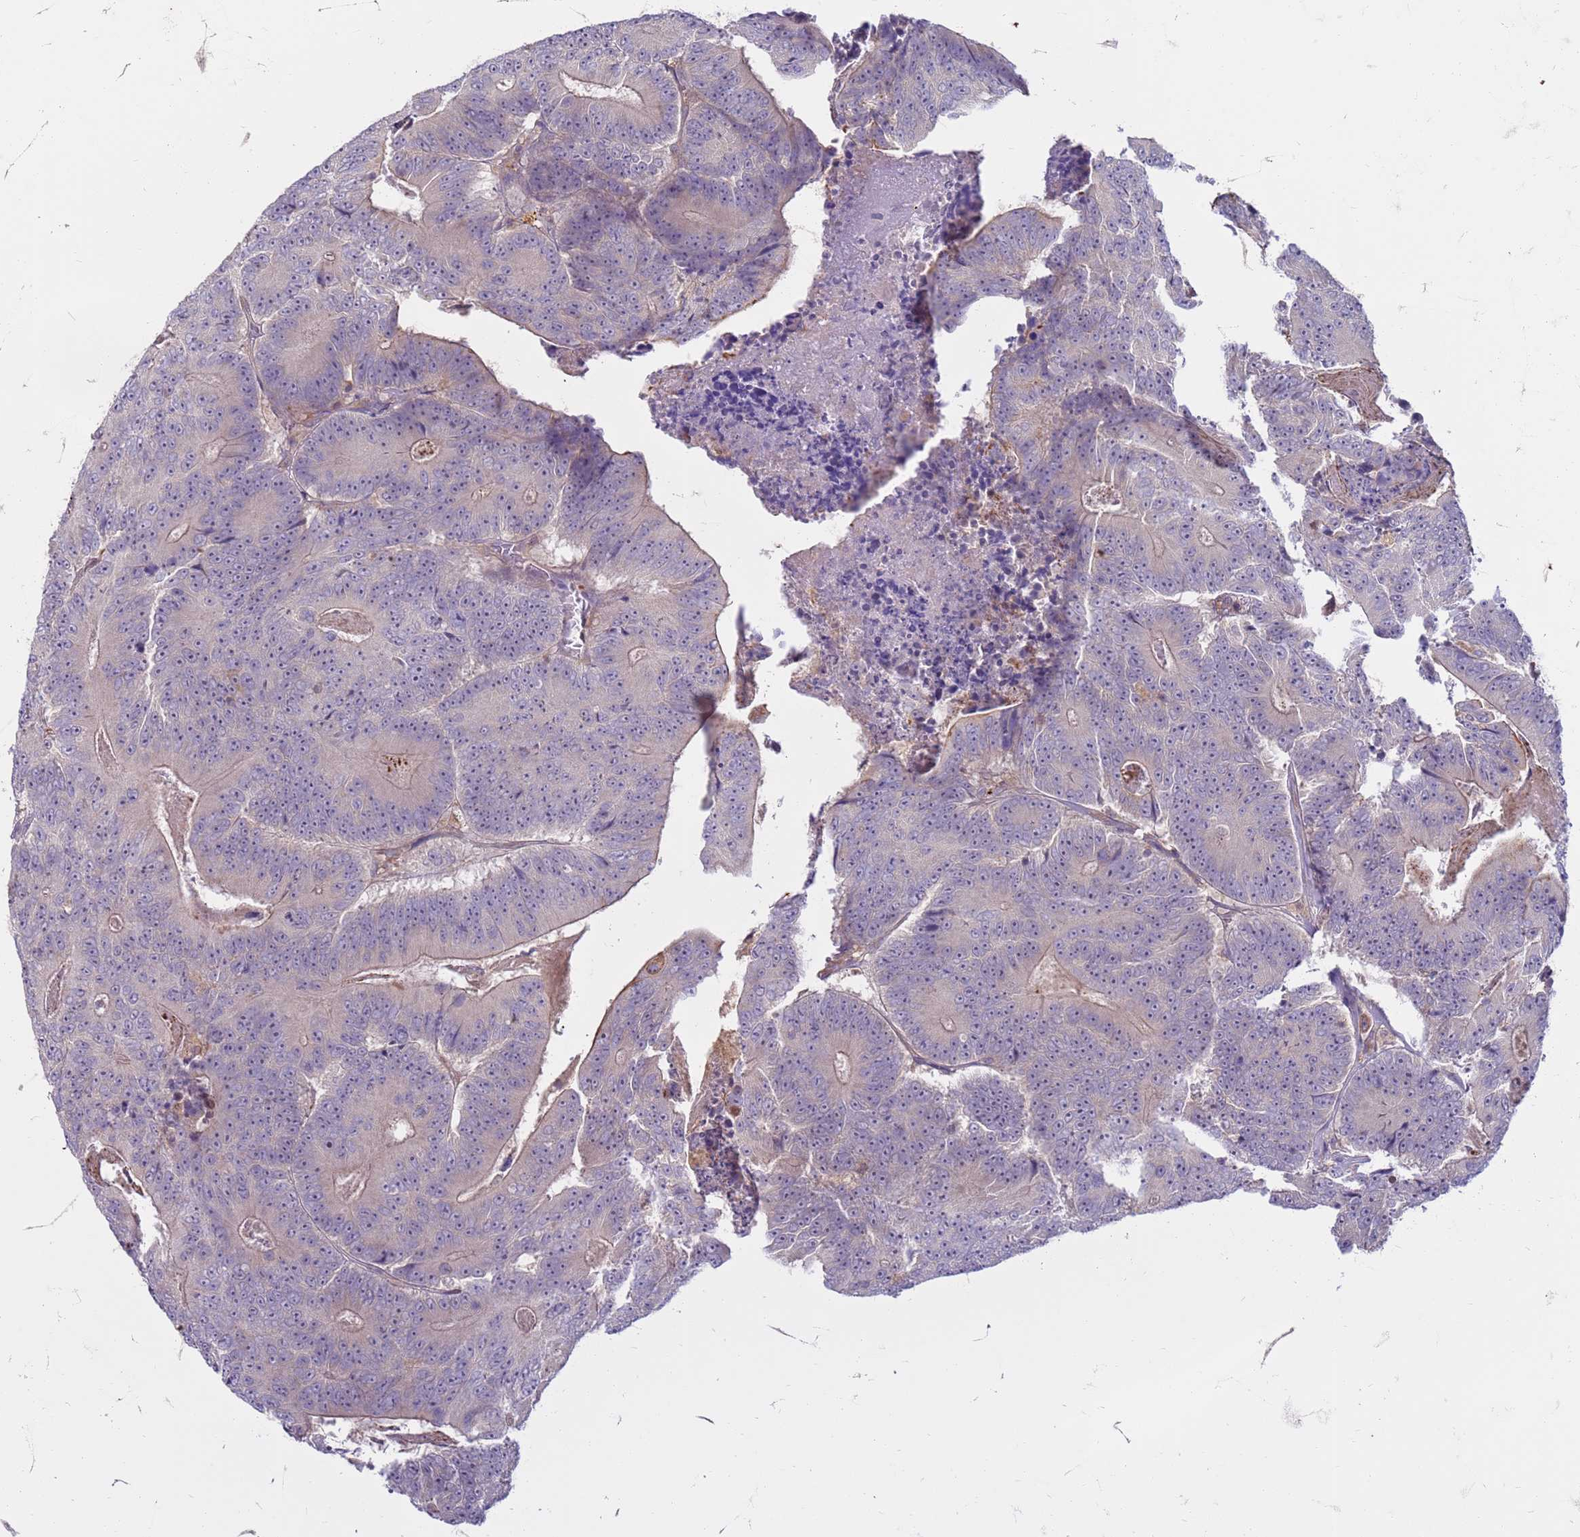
{"staining": {"intensity": "weak", "quantity": "<25%", "location": "cytoplasmic/membranous"}, "tissue": "colorectal cancer", "cell_type": "Tumor cells", "image_type": "cancer", "snomed": [{"axis": "morphology", "description": "Adenocarcinoma, NOS"}, {"axis": "topography", "description": "Colon"}], "caption": "This photomicrograph is of colorectal cancer stained with IHC to label a protein in brown with the nuclei are counter-stained blue. There is no staining in tumor cells.", "gene": "SLC15A3", "patient": {"sex": "male", "age": 83}}